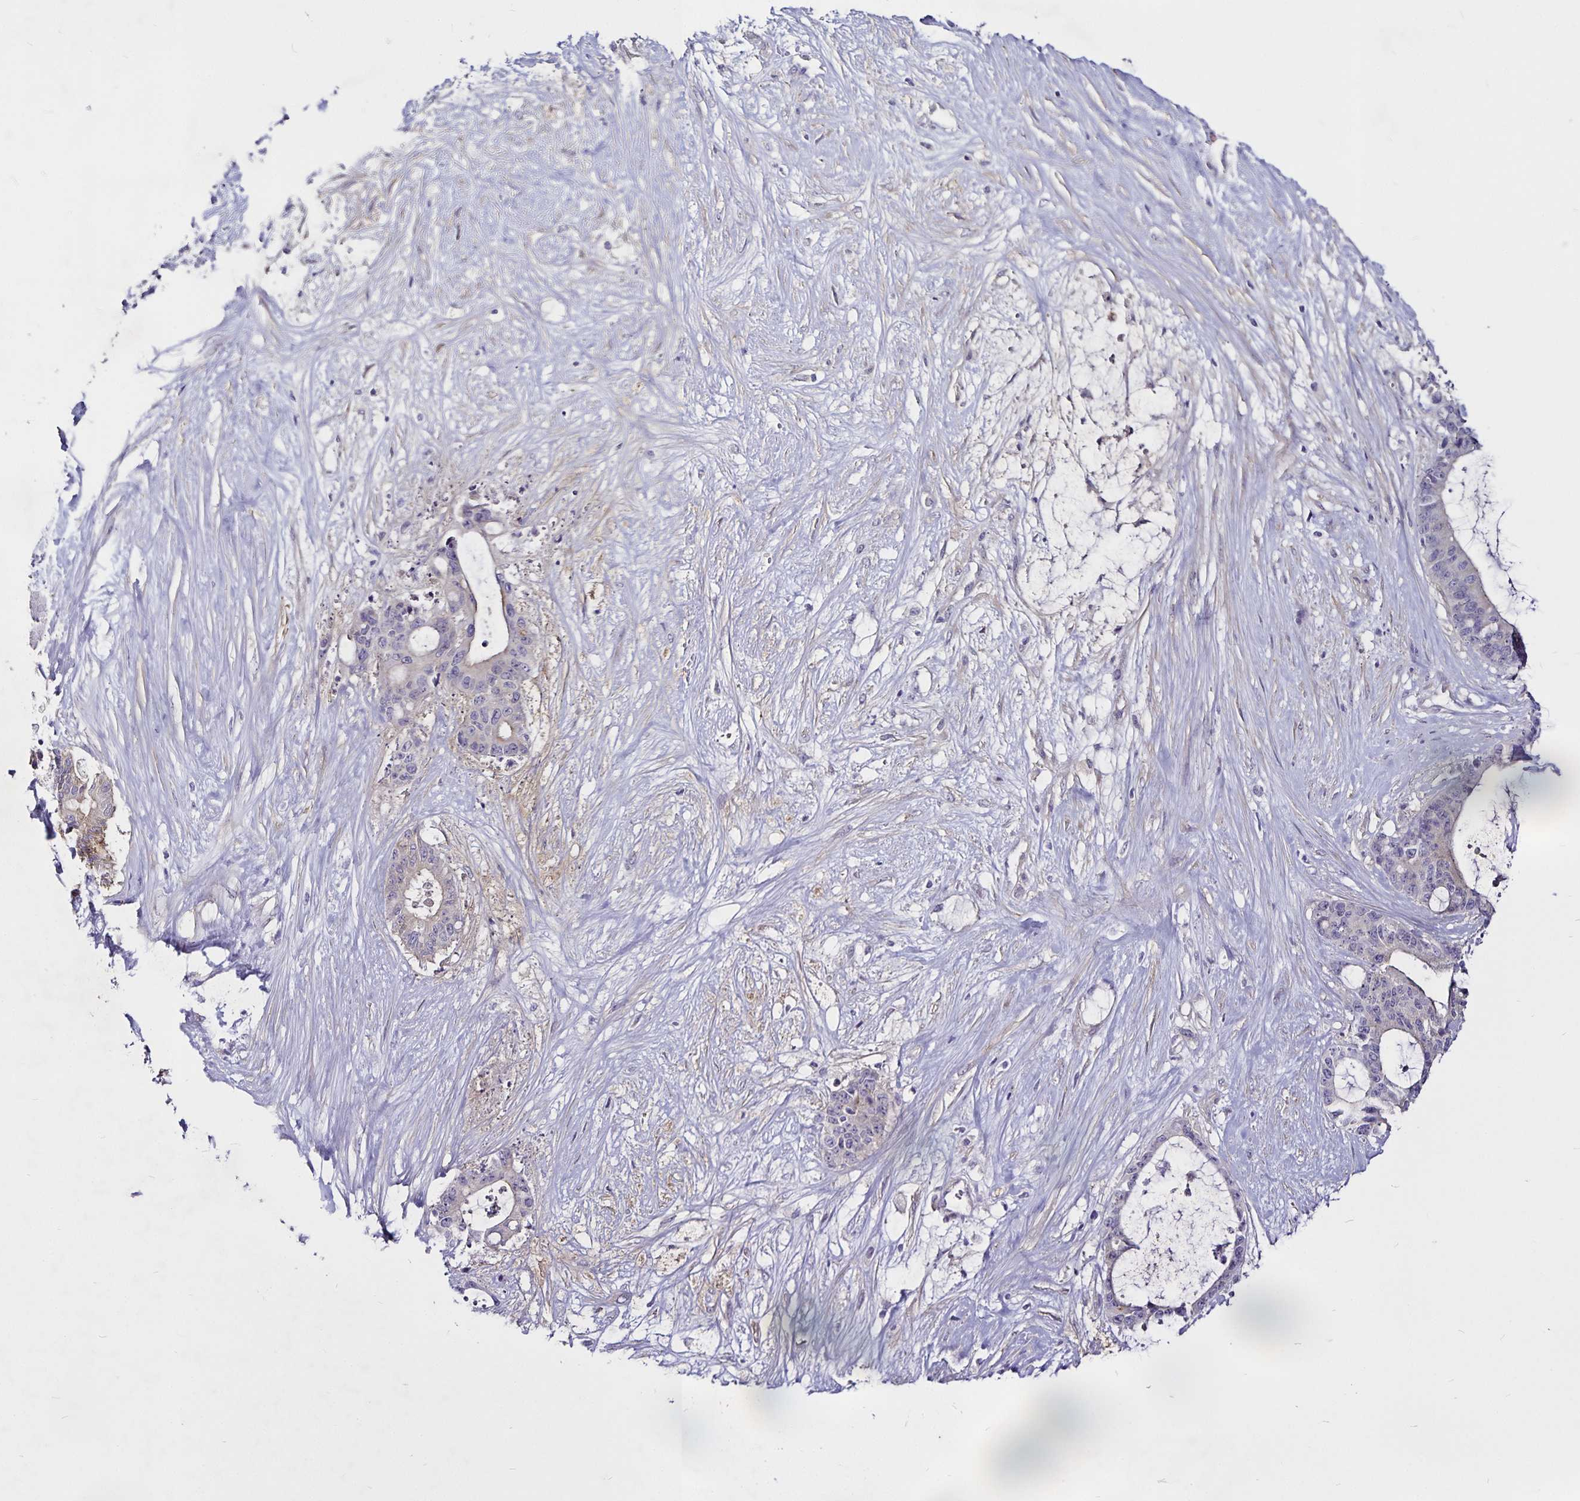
{"staining": {"intensity": "negative", "quantity": "none", "location": "none"}, "tissue": "liver cancer", "cell_type": "Tumor cells", "image_type": "cancer", "snomed": [{"axis": "morphology", "description": "Normal tissue, NOS"}, {"axis": "morphology", "description": "Cholangiocarcinoma"}, {"axis": "topography", "description": "Liver"}, {"axis": "topography", "description": "Peripheral nerve tissue"}], "caption": "Immunohistochemistry (IHC) image of human liver cancer (cholangiocarcinoma) stained for a protein (brown), which shows no positivity in tumor cells.", "gene": "GNG12", "patient": {"sex": "female", "age": 73}}